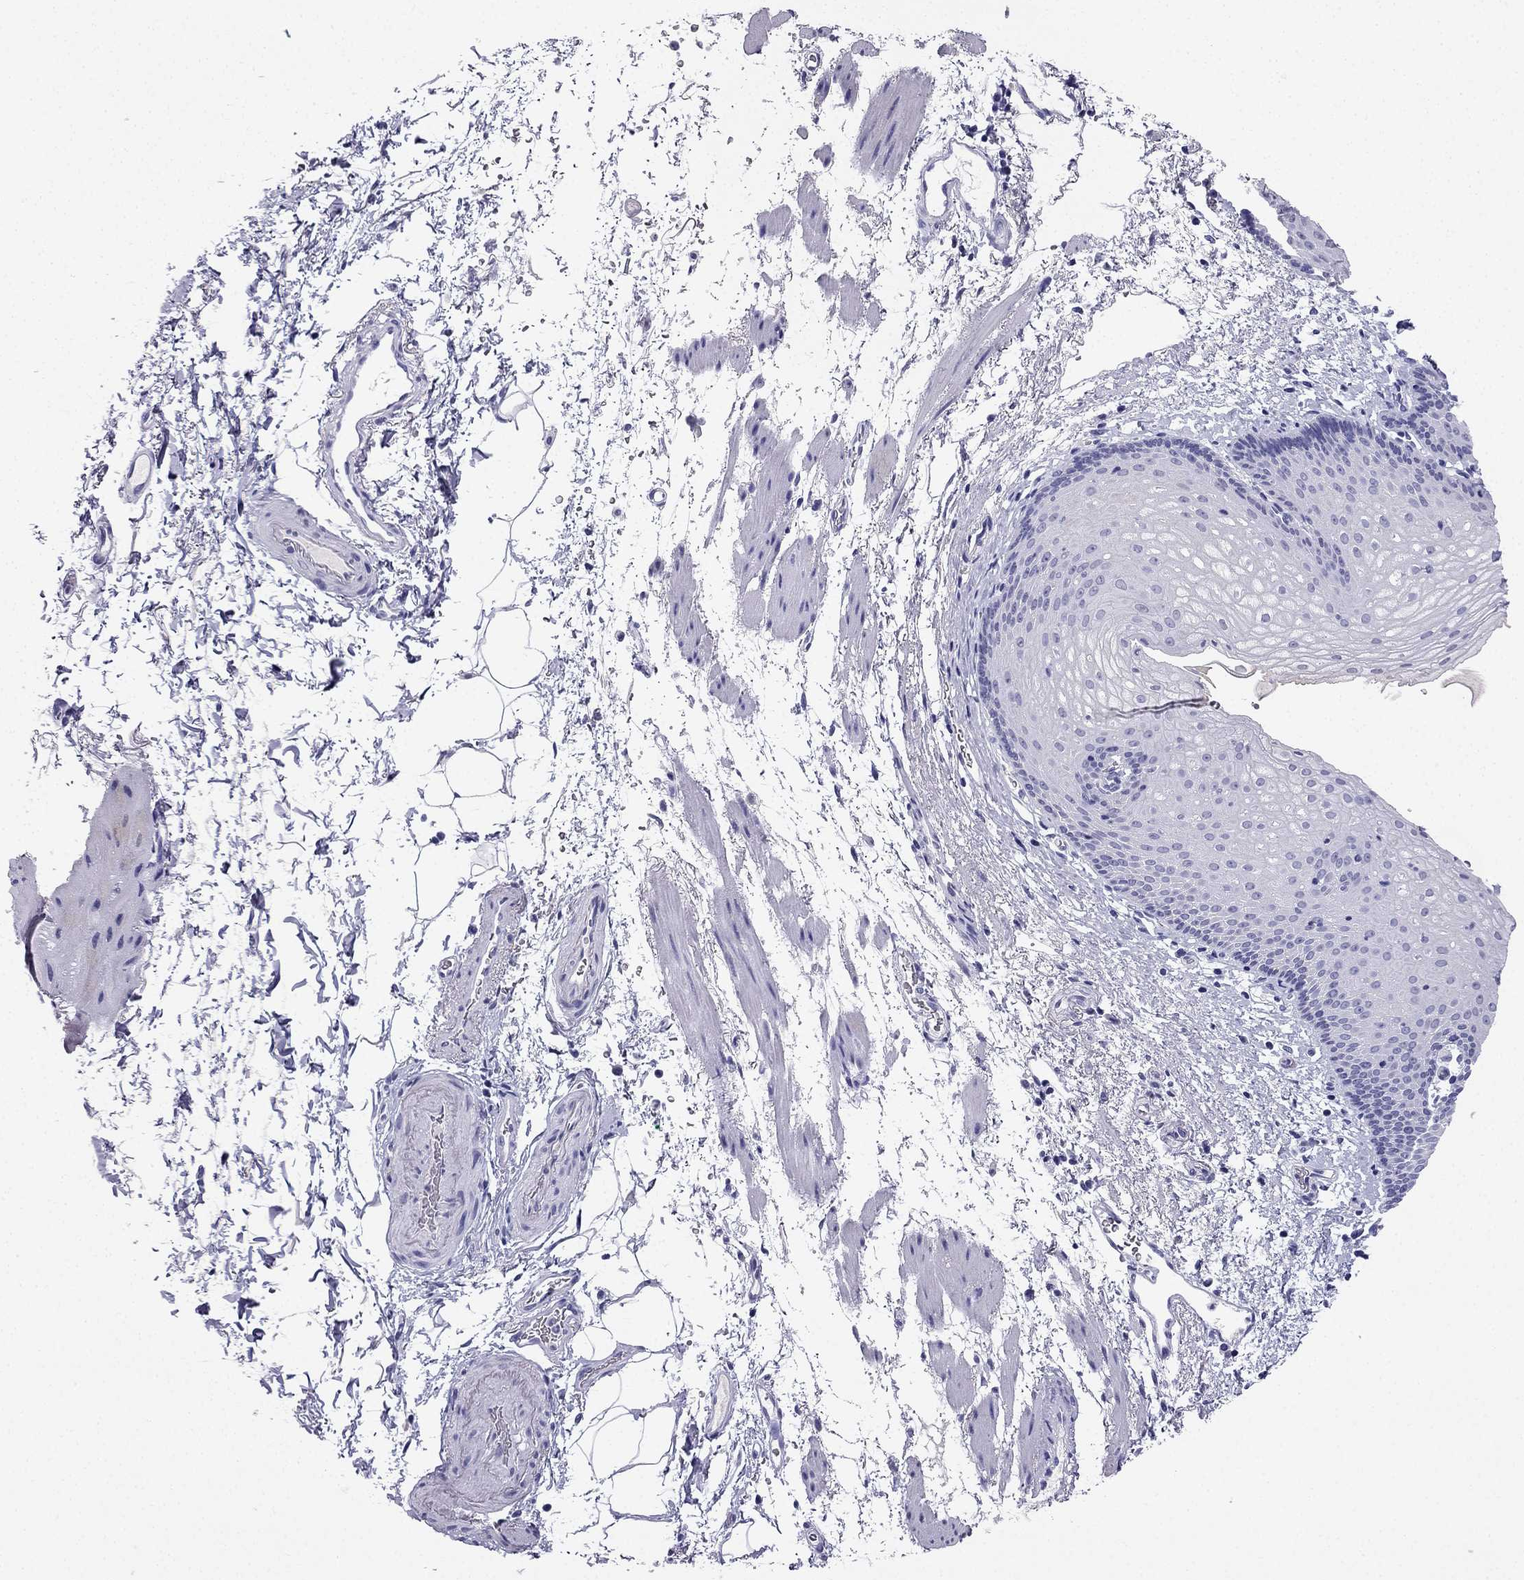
{"staining": {"intensity": "negative", "quantity": "none", "location": "none"}, "tissue": "esophagus", "cell_type": "Squamous epithelial cells", "image_type": "normal", "snomed": [{"axis": "morphology", "description": "Normal tissue, NOS"}, {"axis": "topography", "description": "Esophagus"}], "caption": "This is a image of immunohistochemistry staining of benign esophagus, which shows no positivity in squamous epithelial cells.", "gene": "NPTX1", "patient": {"sex": "female", "age": 64}}